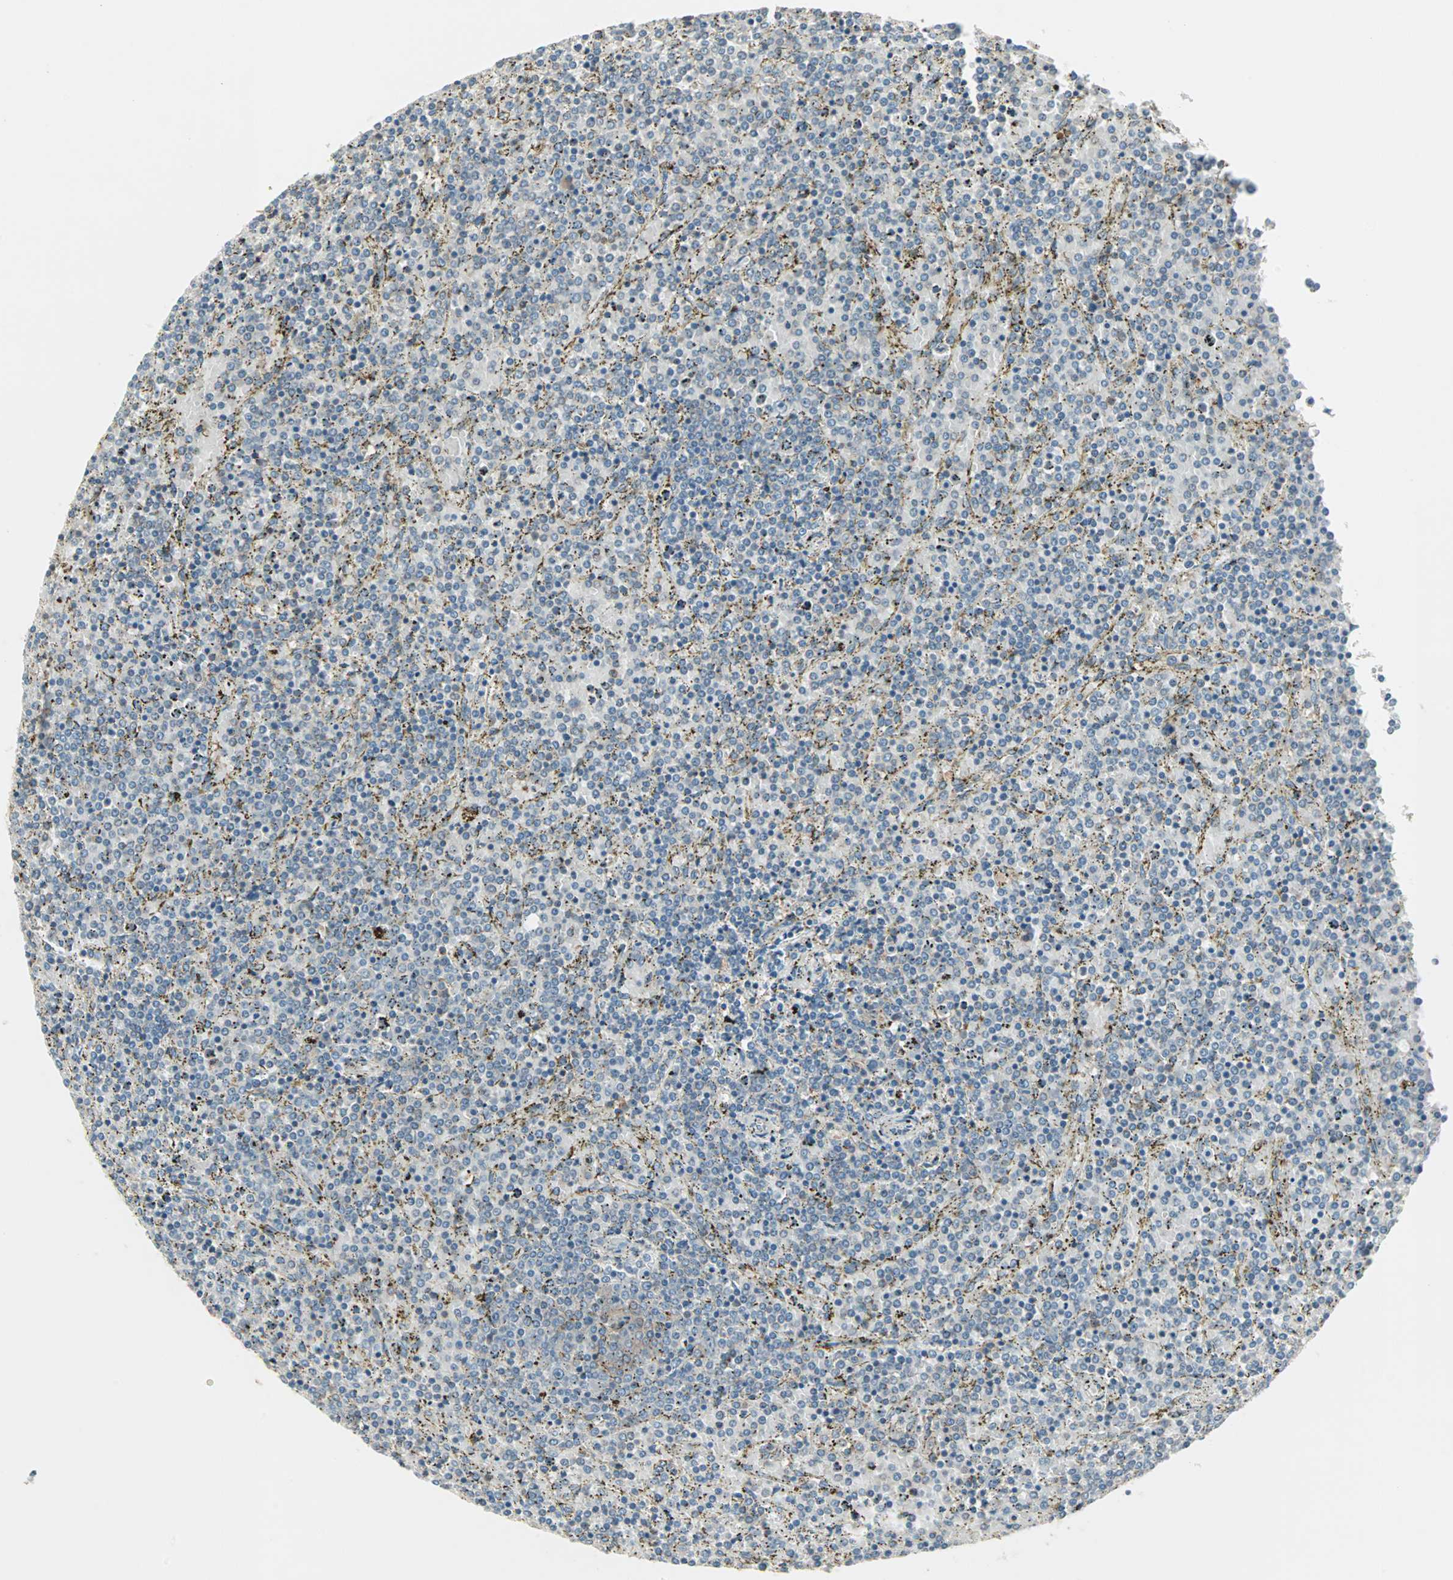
{"staining": {"intensity": "weak", "quantity": "25%-75%", "location": "cytoplasmic/membranous"}, "tissue": "lymphoma", "cell_type": "Tumor cells", "image_type": "cancer", "snomed": [{"axis": "morphology", "description": "Malignant lymphoma, non-Hodgkin's type, Low grade"}, {"axis": "topography", "description": "Spleen"}], "caption": "IHC micrograph of human lymphoma stained for a protein (brown), which demonstrates low levels of weak cytoplasmic/membranous positivity in approximately 25%-75% of tumor cells.", "gene": "ZFP36", "patient": {"sex": "female", "age": 77}}